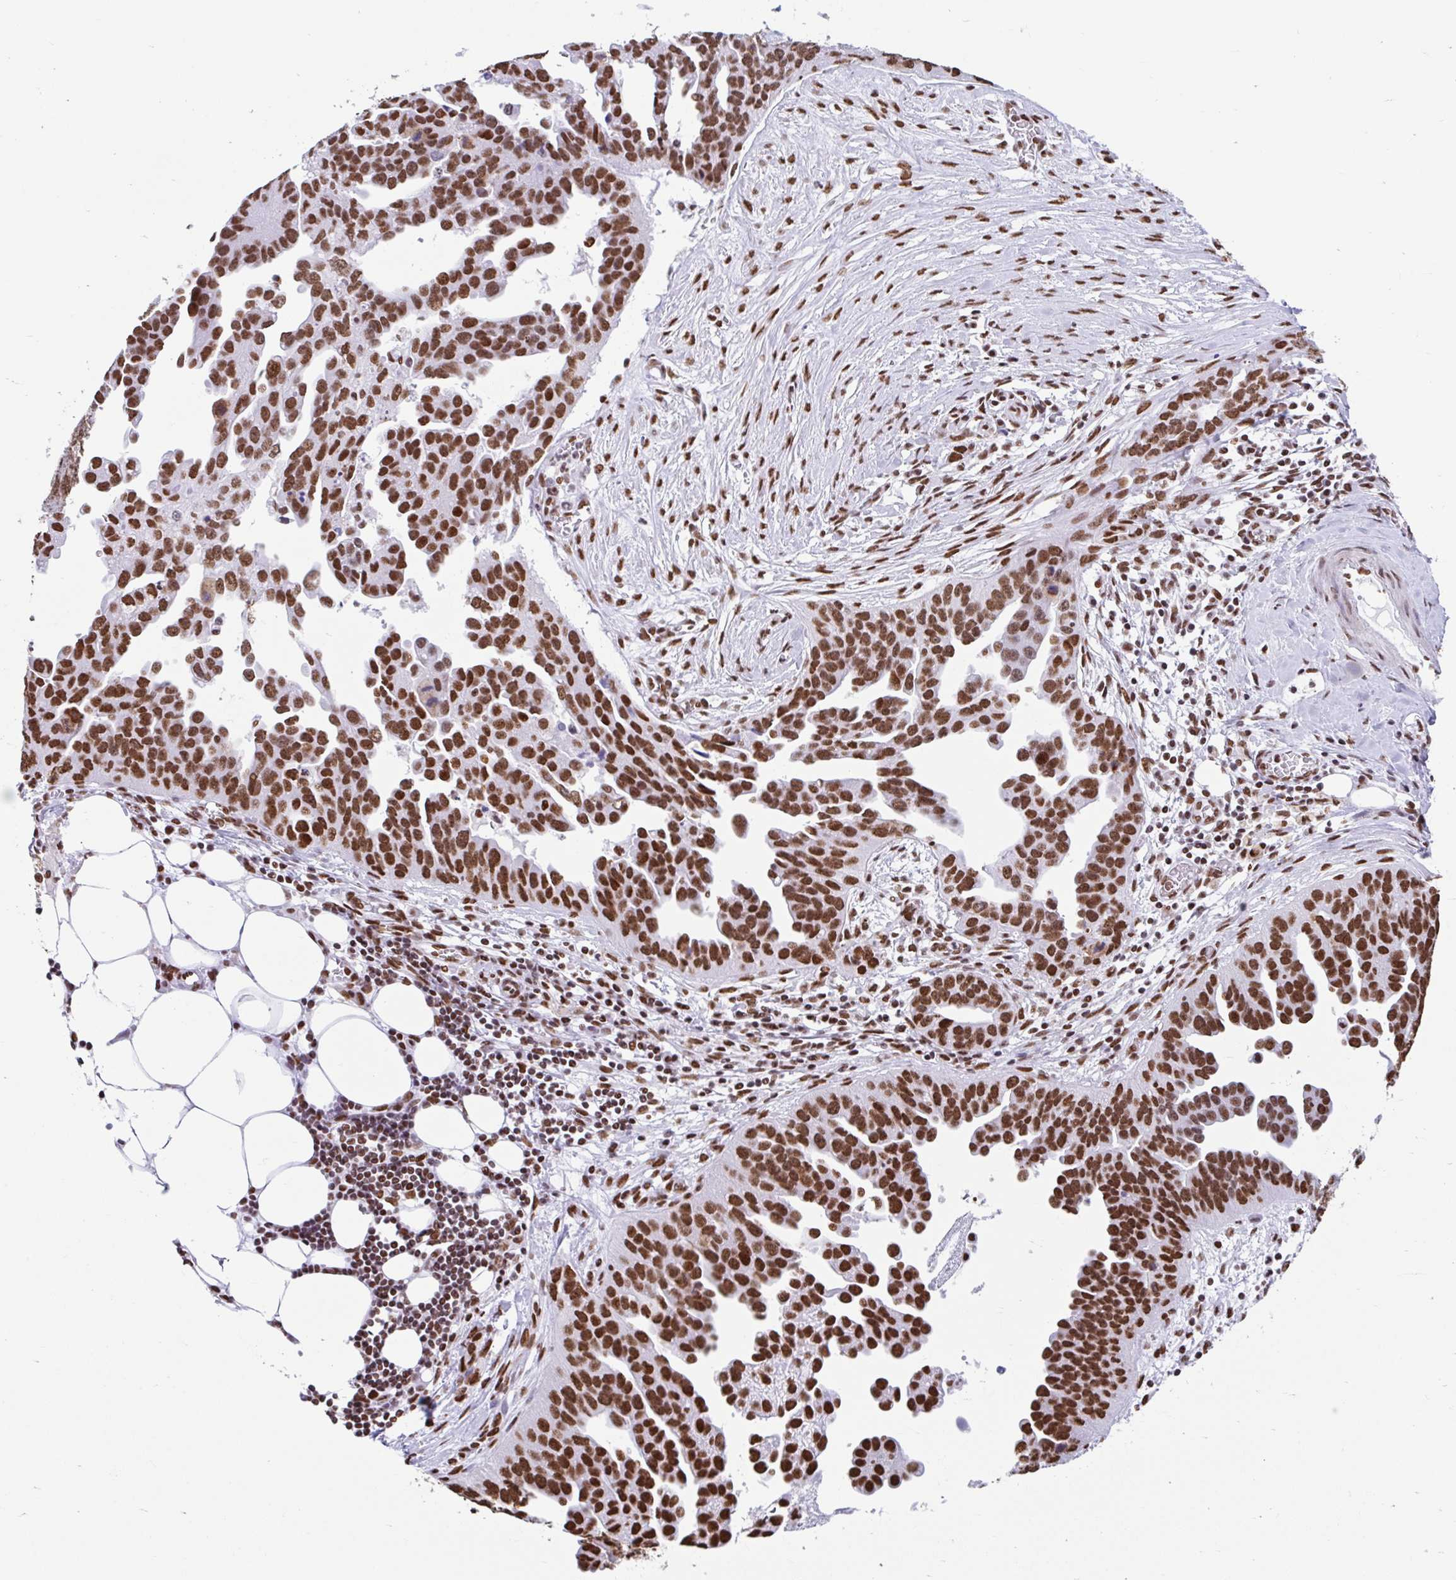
{"staining": {"intensity": "strong", "quantity": ">75%", "location": "nuclear"}, "tissue": "ovarian cancer", "cell_type": "Tumor cells", "image_type": "cancer", "snomed": [{"axis": "morphology", "description": "Cystadenocarcinoma, serous, NOS"}, {"axis": "topography", "description": "Ovary"}], "caption": "Serous cystadenocarcinoma (ovarian) stained with immunohistochemistry (IHC) exhibits strong nuclear positivity in about >75% of tumor cells. (Brightfield microscopy of DAB IHC at high magnification).", "gene": "KHDRBS1", "patient": {"sex": "female", "age": 75}}